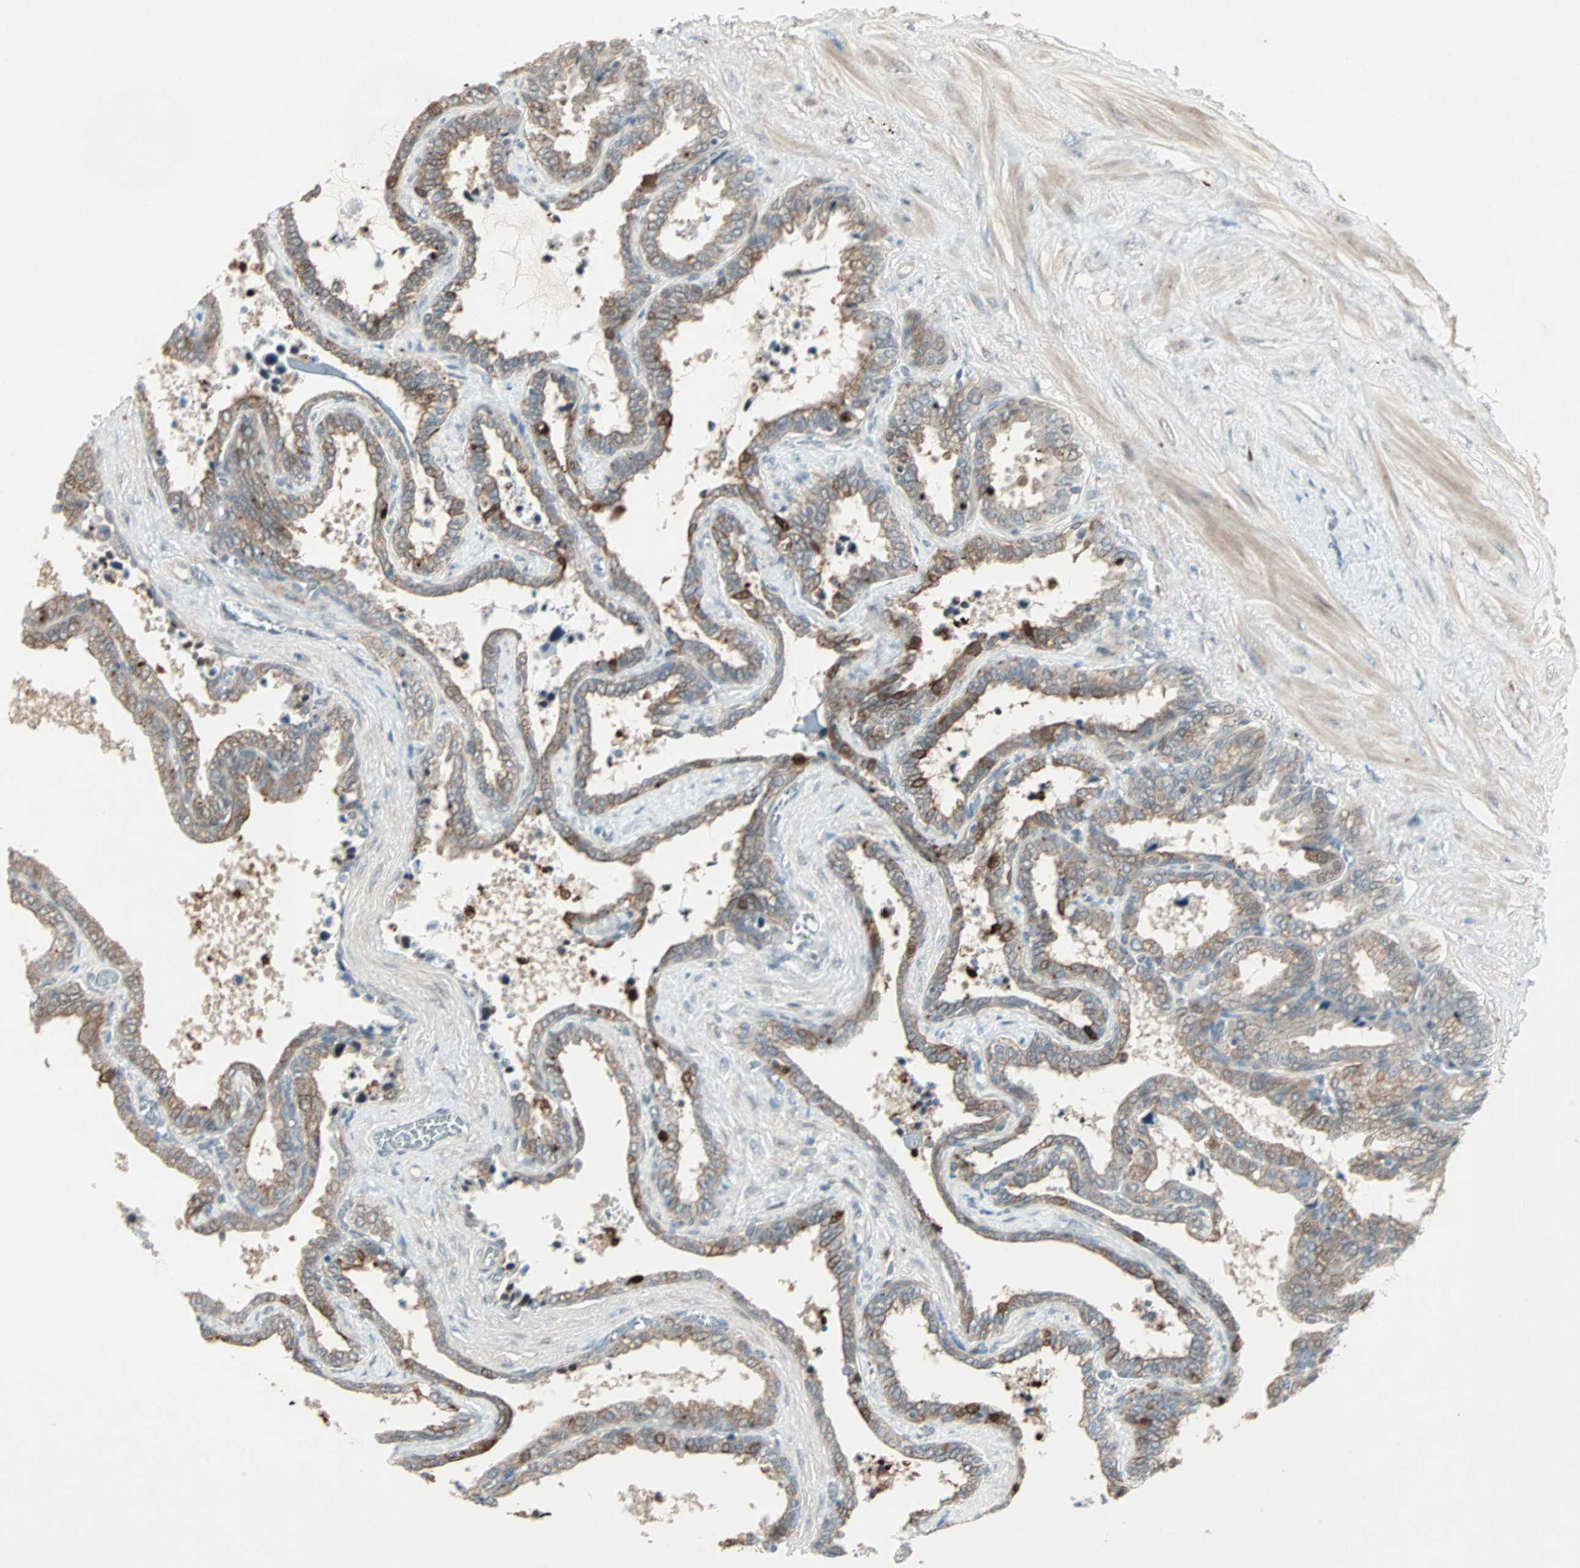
{"staining": {"intensity": "strong", "quantity": ">75%", "location": "cytoplasmic/membranous"}, "tissue": "seminal vesicle", "cell_type": "Glandular cells", "image_type": "normal", "snomed": [{"axis": "morphology", "description": "Normal tissue, NOS"}, {"axis": "topography", "description": "Seminal veicle"}], "caption": "The immunohistochemical stain labels strong cytoplasmic/membranous staining in glandular cells of unremarkable seminal vesicle.", "gene": "RTL6", "patient": {"sex": "male", "age": 46}}